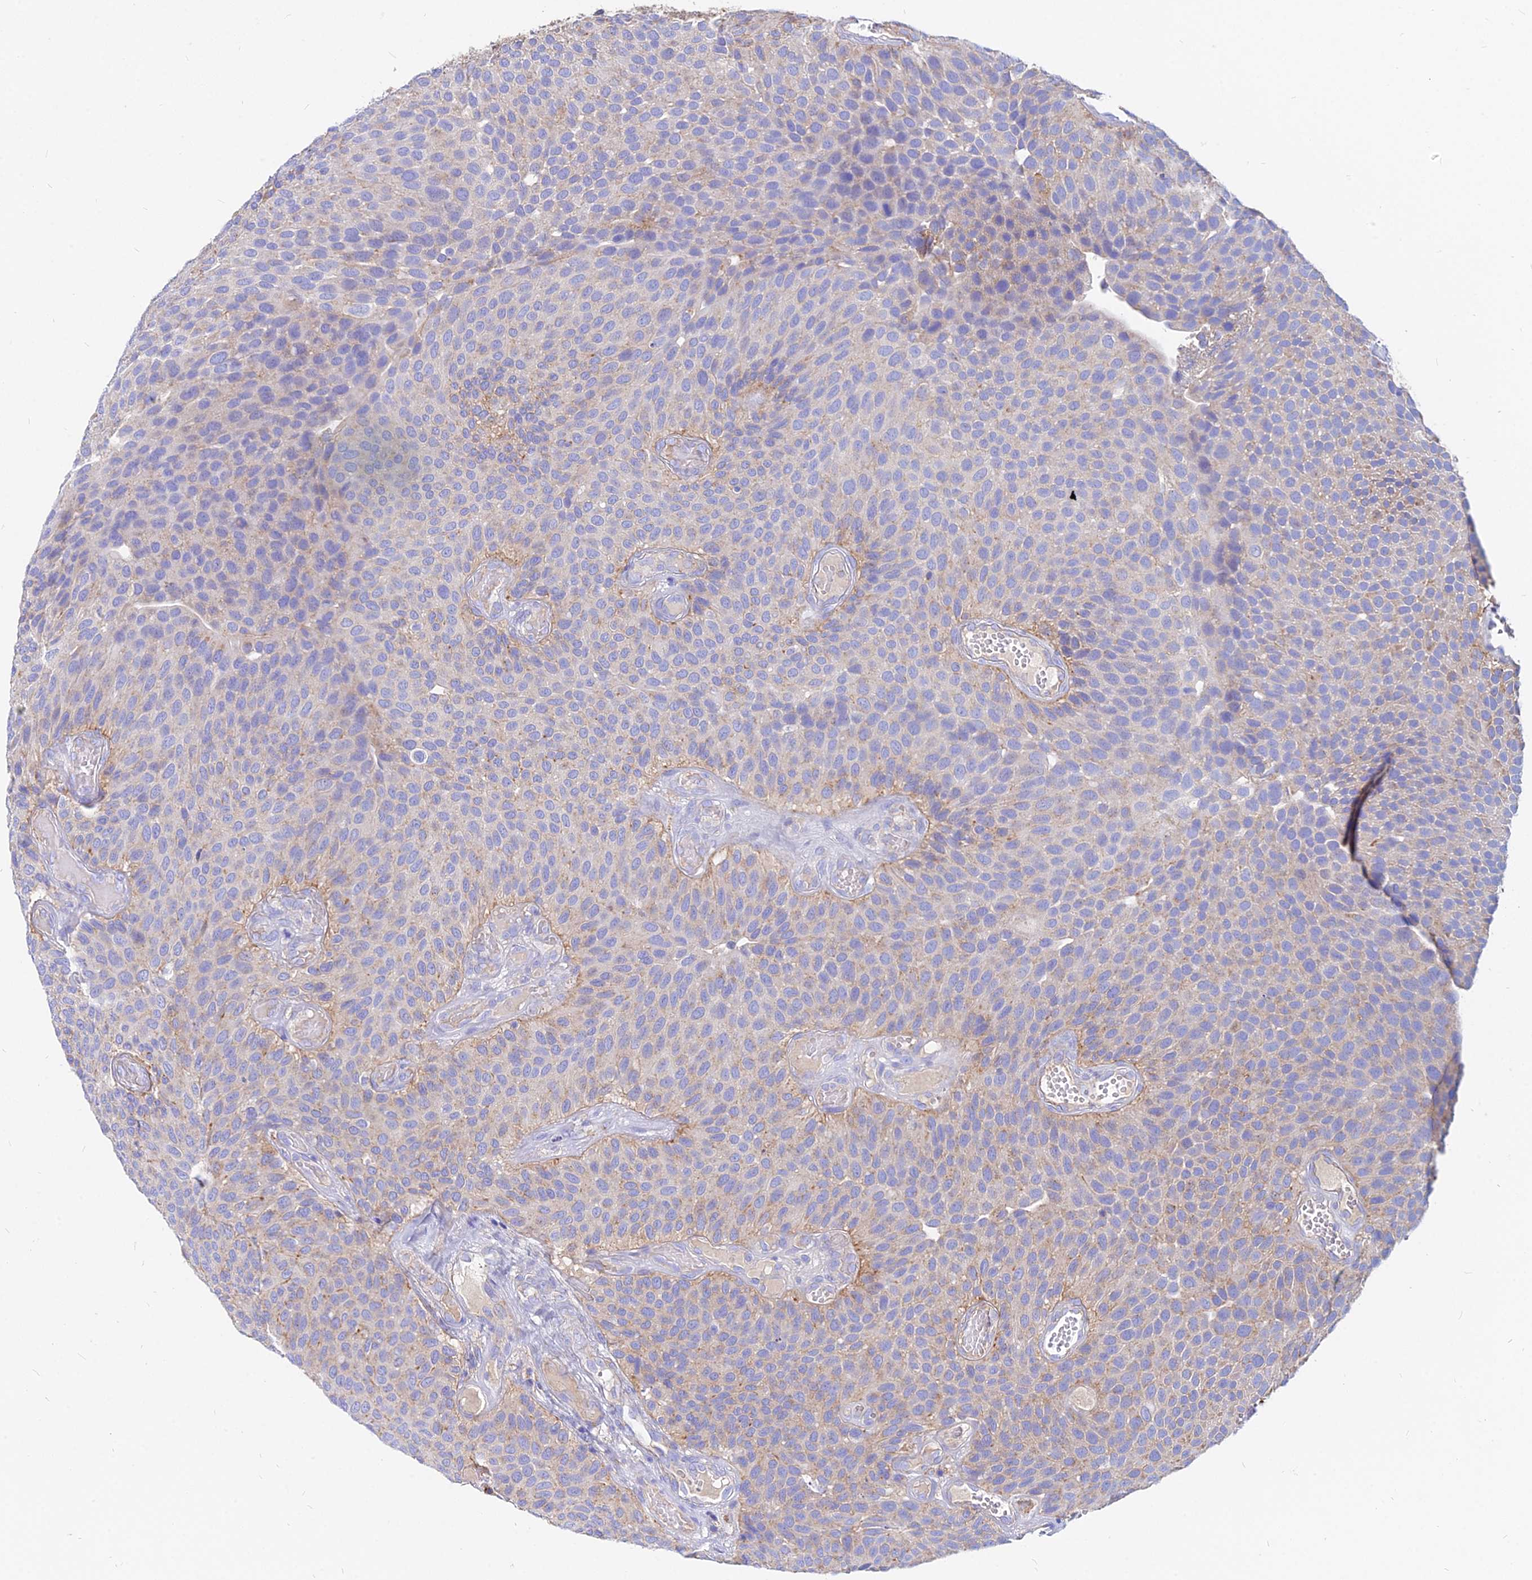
{"staining": {"intensity": "negative", "quantity": "none", "location": "none"}, "tissue": "urothelial cancer", "cell_type": "Tumor cells", "image_type": "cancer", "snomed": [{"axis": "morphology", "description": "Urothelial carcinoma, Low grade"}, {"axis": "topography", "description": "Urinary bladder"}], "caption": "This is an IHC histopathology image of urothelial carcinoma (low-grade). There is no positivity in tumor cells.", "gene": "AGTRAP", "patient": {"sex": "male", "age": 89}}